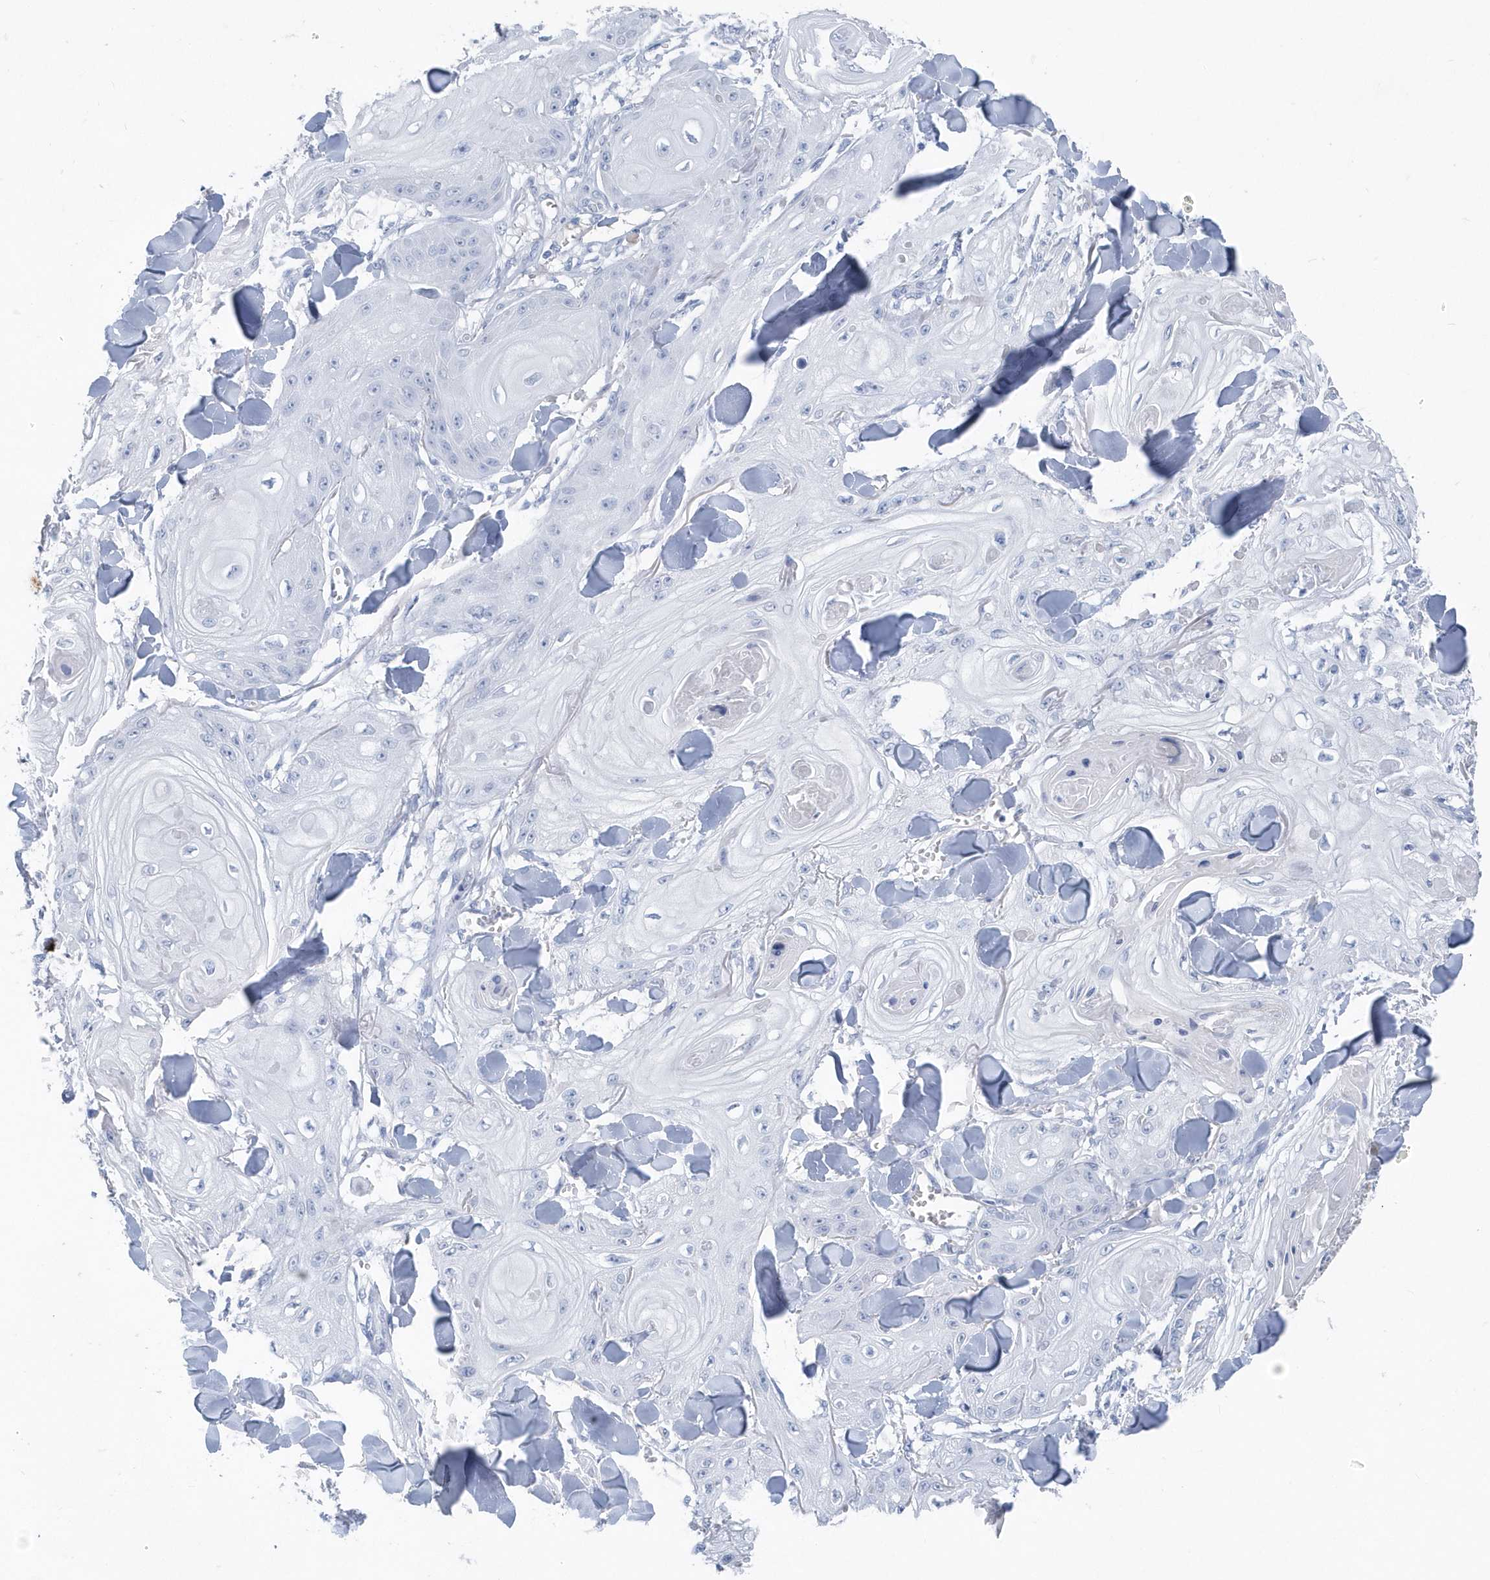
{"staining": {"intensity": "negative", "quantity": "none", "location": "none"}, "tissue": "skin cancer", "cell_type": "Tumor cells", "image_type": "cancer", "snomed": [{"axis": "morphology", "description": "Squamous cell carcinoma, NOS"}, {"axis": "topography", "description": "Skin"}], "caption": "Squamous cell carcinoma (skin) was stained to show a protein in brown. There is no significant staining in tumor cells.", "gene": "JCHAIN", "patient": {"sex": "male", "age": 74}}